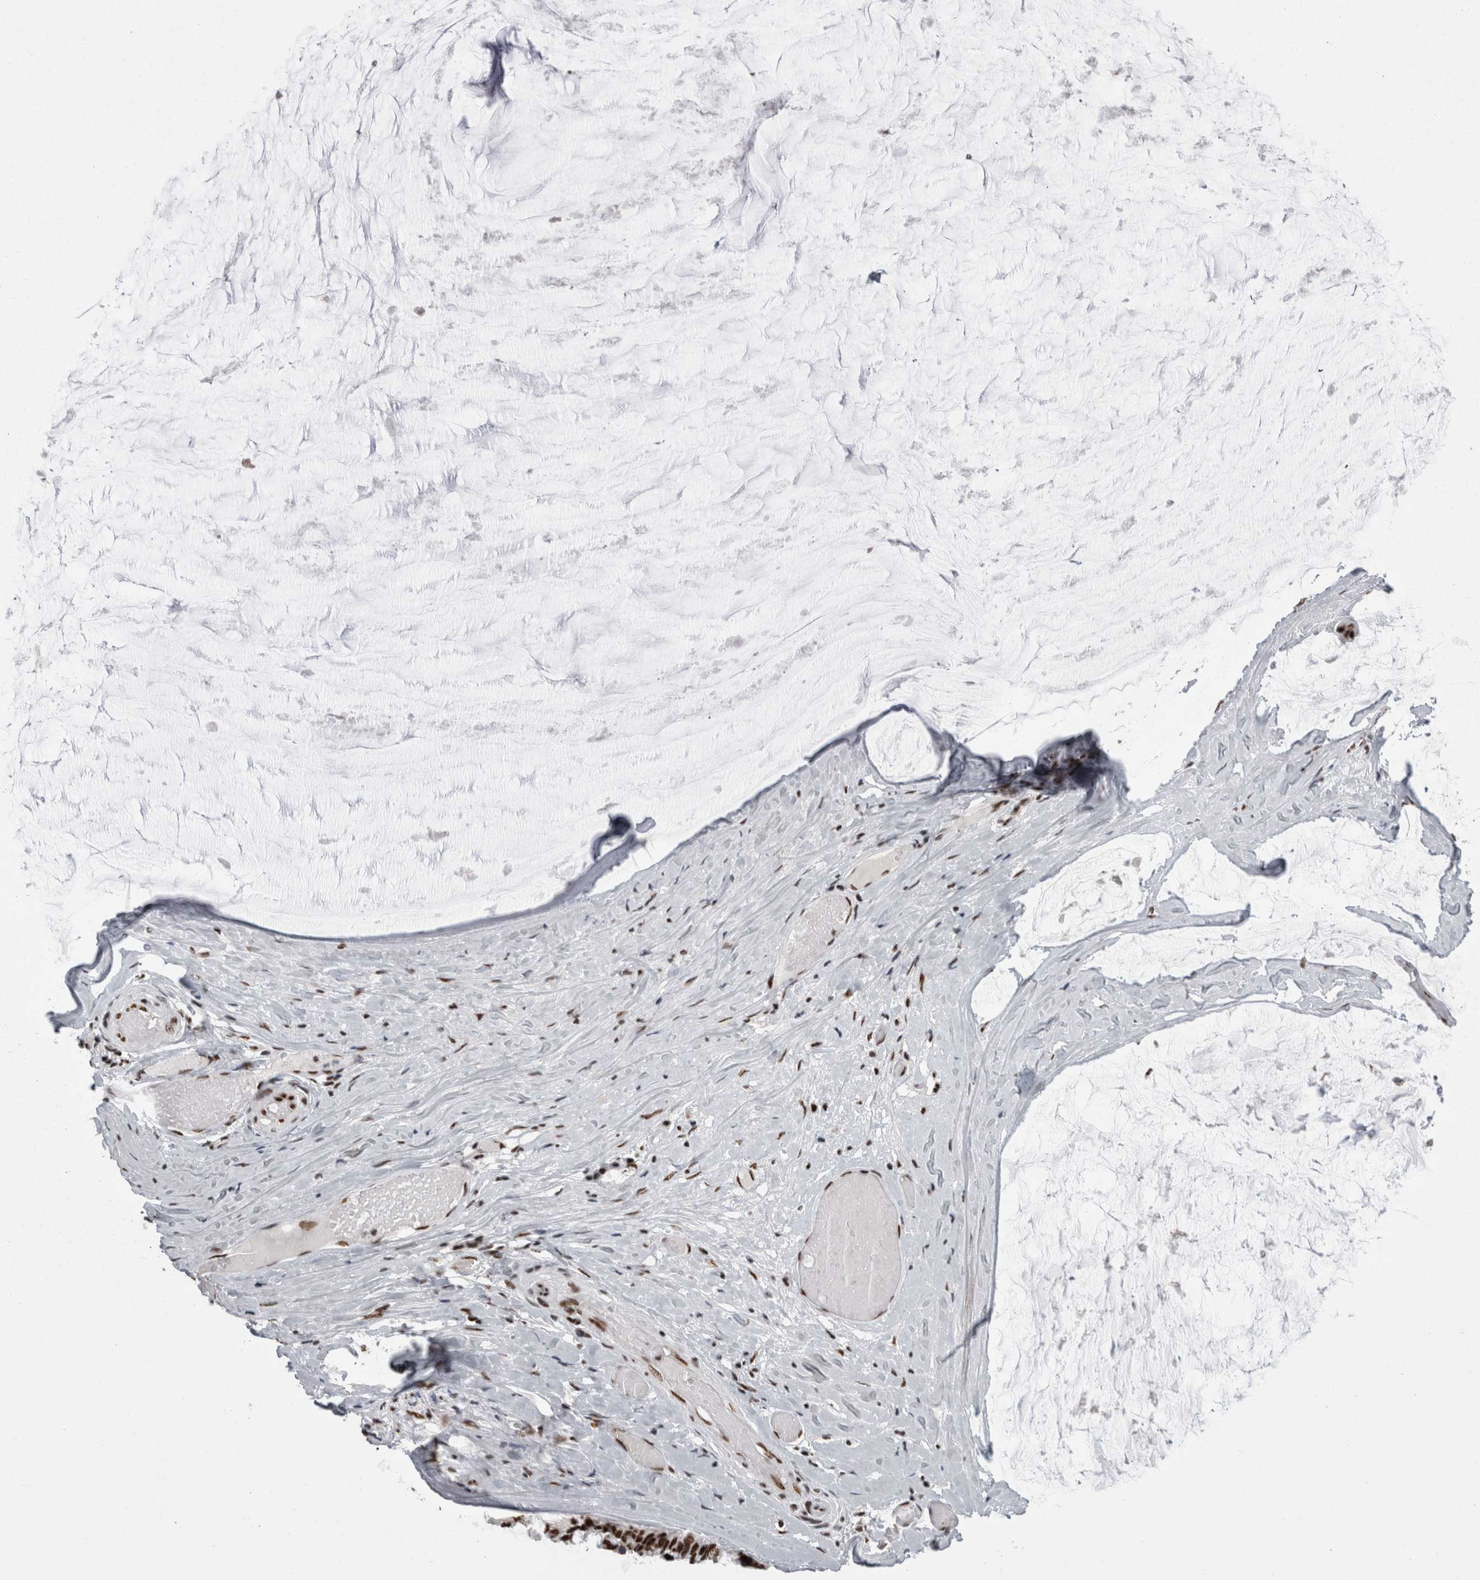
{"staining": {"intensity": "strong", "quantity": ">75%", "location": "nuclear"}, "tissue": "ovarian cancer", "cell_type": "Tumor cells", "image_type": "cancer", "snomed": [{"axis": "morphology", "description": "Cystadenocarcinoma, mucinous, NOS"}, {"axis": "topography", "description": "Ovary"}], "caption": "Ovarian cancer stained for a protein displays strong nuclear positivity in tumor cells.", "gene": "SNRNP40", "patient": {"sex": "female", "age": 39}}